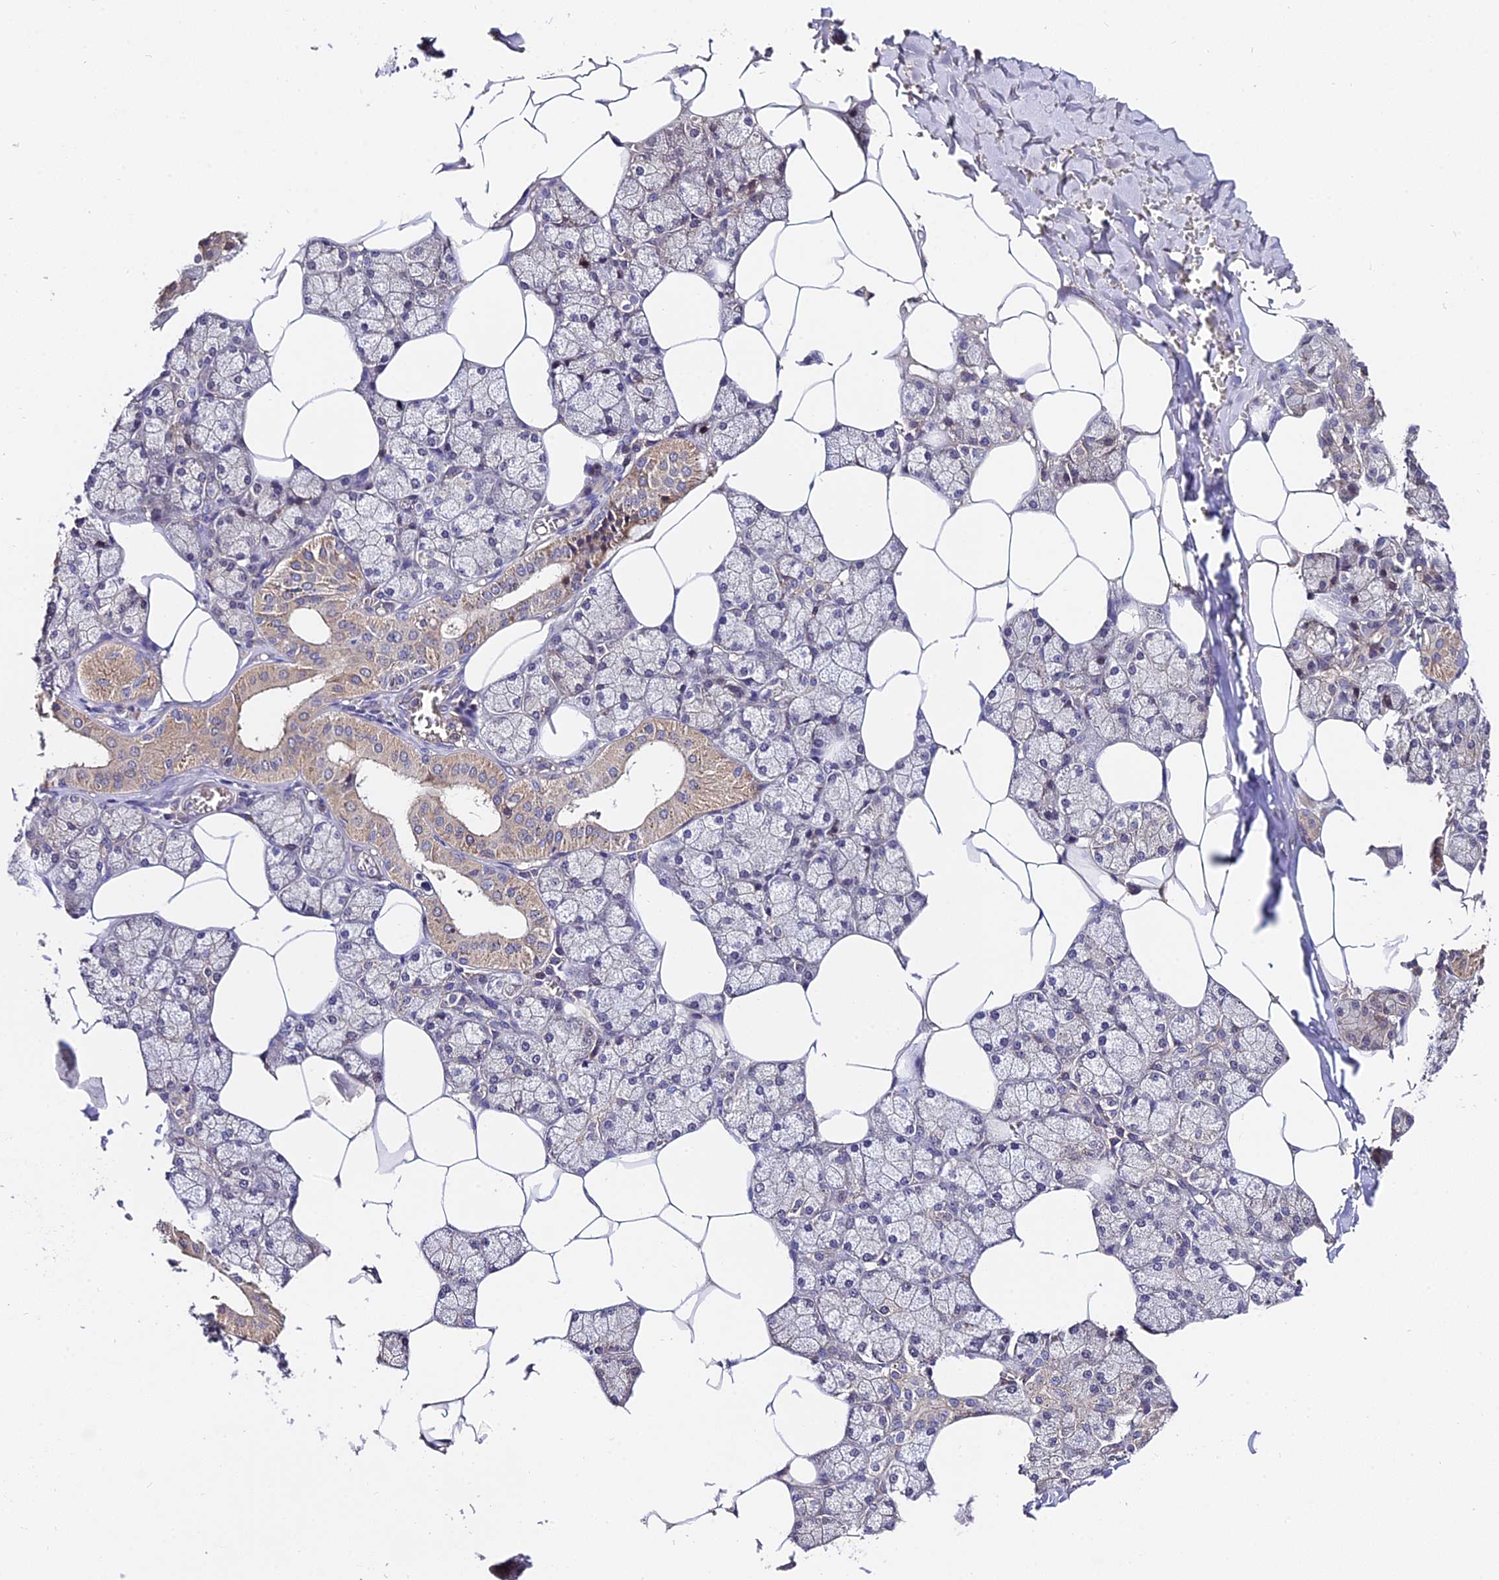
{"staining": {"intensity": "moderate", "quantity": "<25%", "location": "cytoplasmic/membranous"}, "tissue": "salivary gland", "cell_type": "Glandular cells", "image_type": "normal", "snomed": [{"axis": "morphology", "description": "Normal tissue, NOS"}, {"axis": "topography", "description": "Salivary gland"}], "caption": "Moderate cytoplasmic/membranous positivity for a protein is appreciated in approximately <25% of glandular cells of benign salivary gland using immunohistochemistry (IHC).", "gene": "TRMT1", "patient": {"sex": "male", "age": 62}}